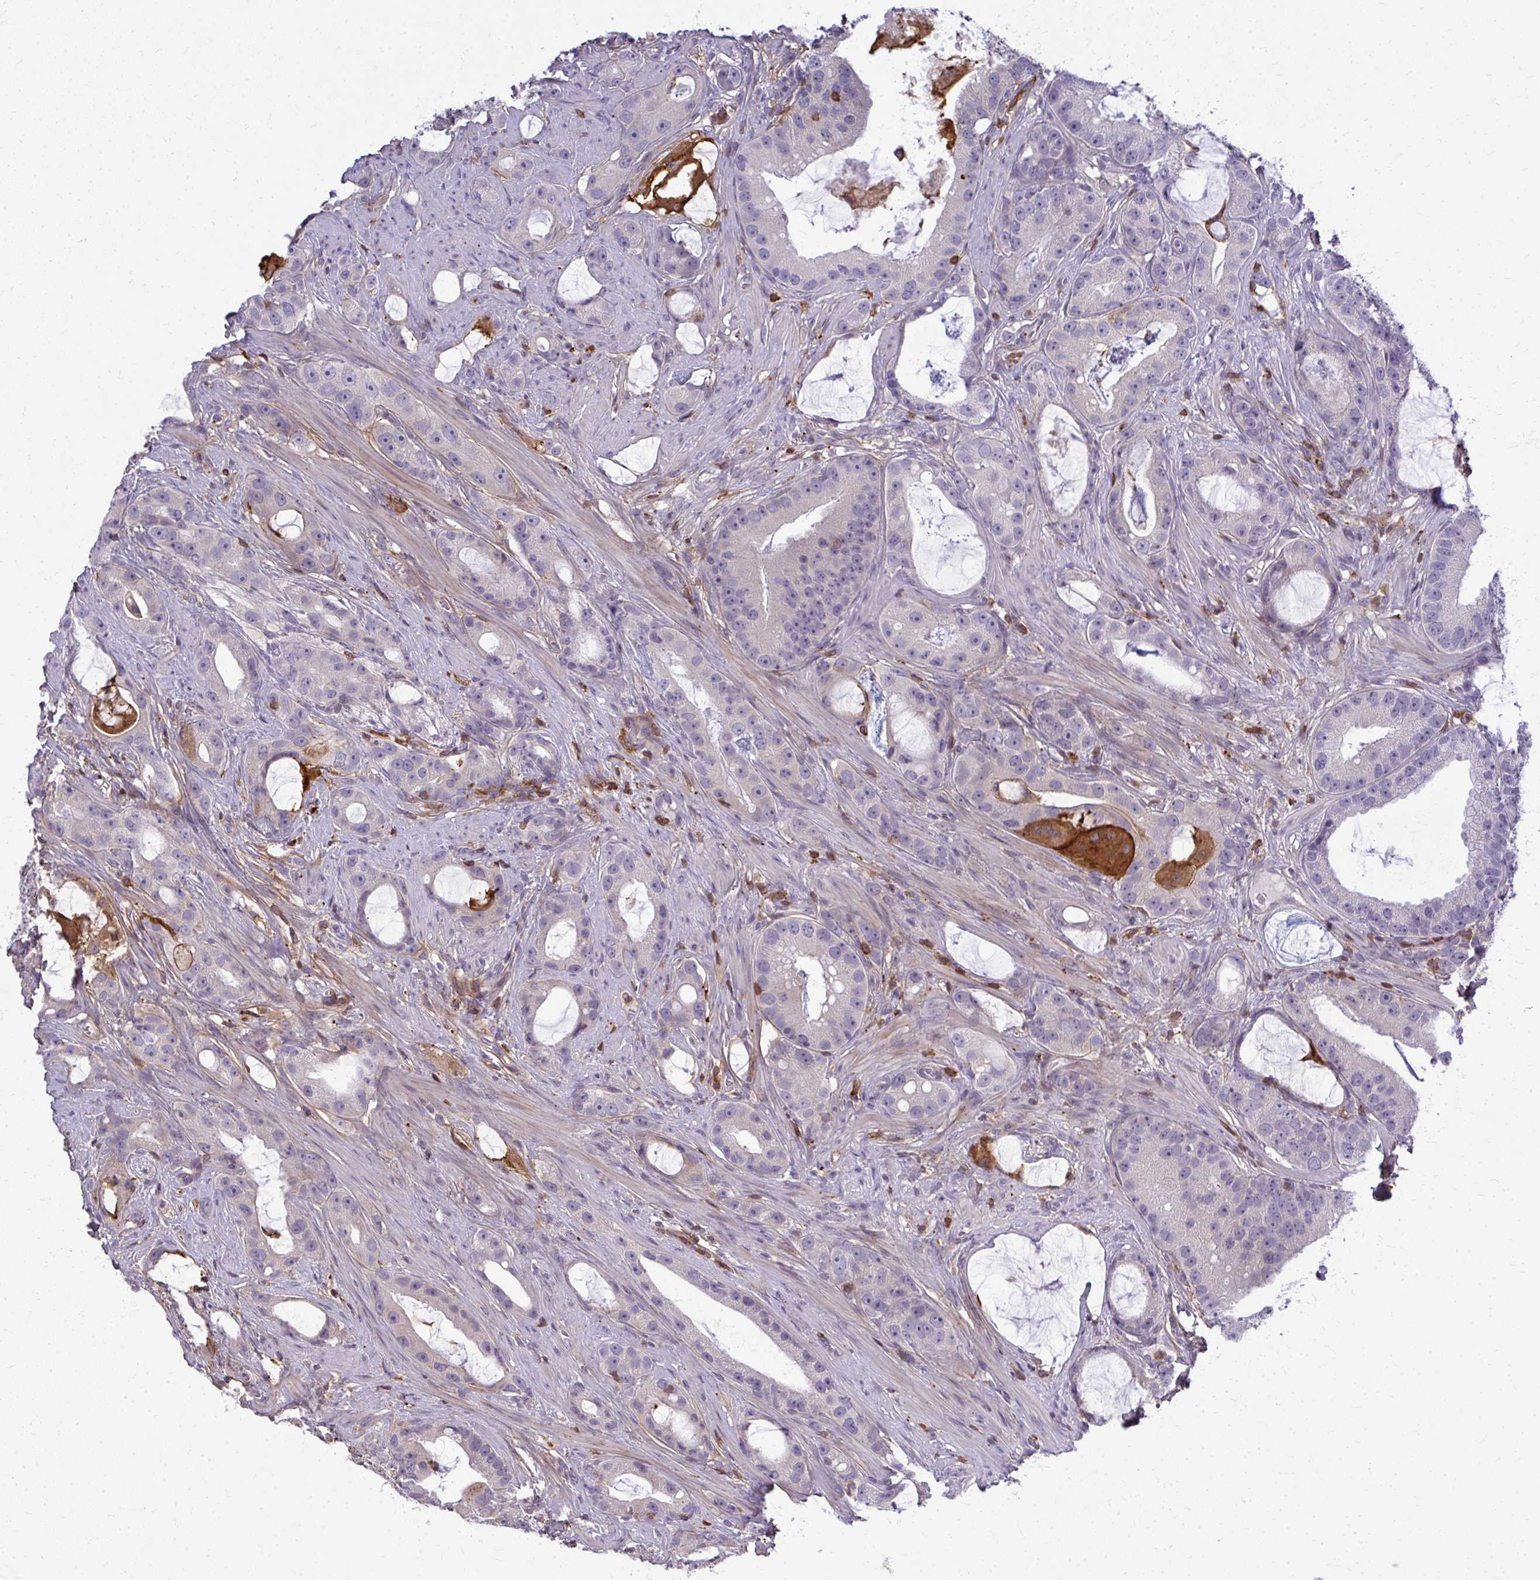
{"staining": {"intensity": "negative", "quantity": "none", "location": "none"}, "tissue": "prostate cancer", "cell_type": "Tumor cells", "image_type": "cancer", "snomed": [{"axis": "morphology", "description": "Adenocarcinoma, High grade"}, {"axis": "topography", "description": "Prostate"}], "caption": "Immunohistochemistry photomicrograph of neoplastic tissue: human prostate adenocarcinoma (high-grade) stained with DAB reveals no significant protein expression in tumor cells. (Brightfield microscopy of DAB IHC at high magnification).", "gene": "AP5M1", "patient": {"sex": "male", "age": 65}}